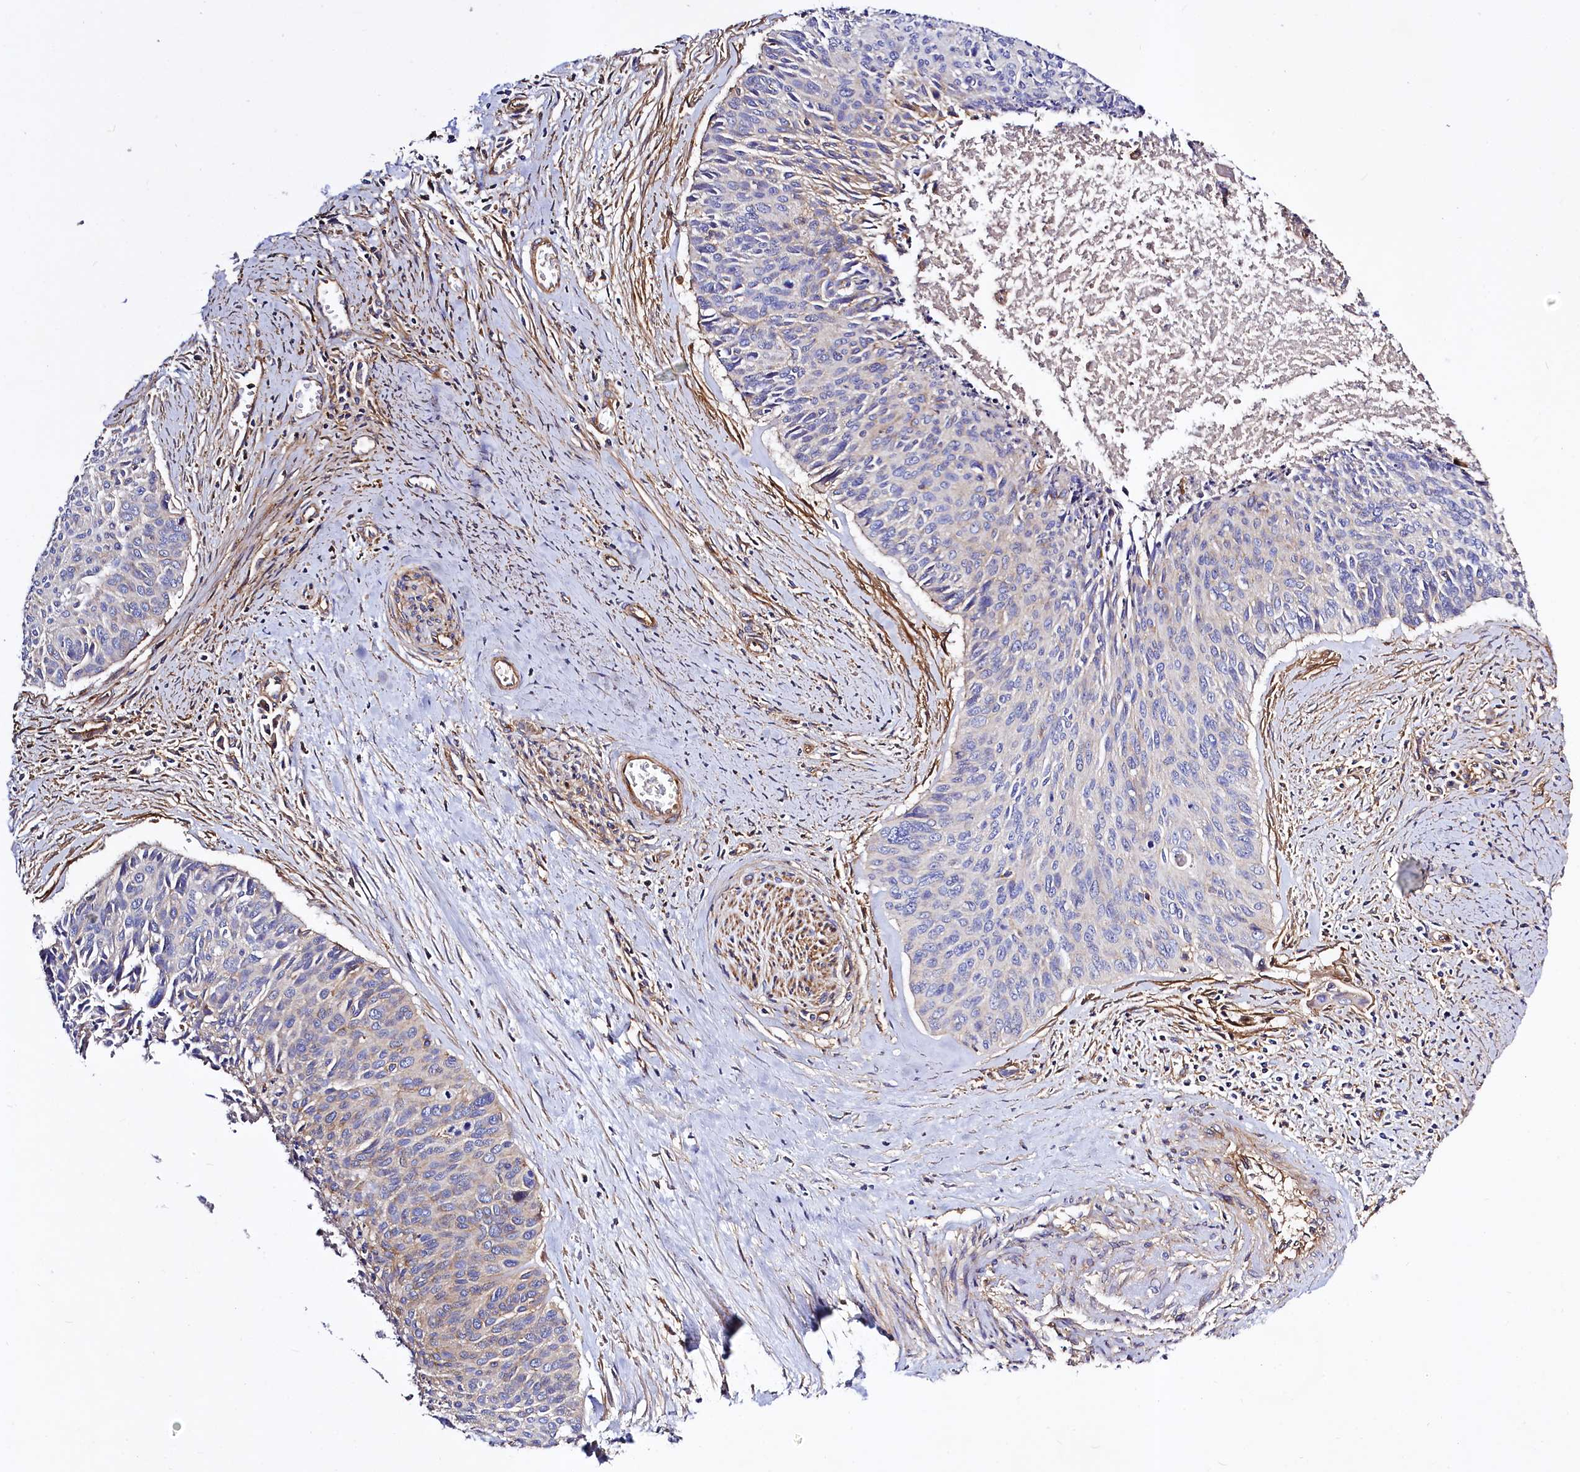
{"staining": {"intensity": "negative", "quantity": "none", "location": "none"}, "tissue": "cervical cancer", "cell_type": "Tumor cells", "image_type": "cancer", "snomed": [{"axis": "morphology", "description": "Squamous cell carcinoma, NOS"}, {"axis": "topography", "description": "Cervix"}], "caption": "This is an immunohistochemistry histopathology image of human squamous cell carcinoma (cervical). There is no positivity in tumor cells.", "gene": "ANO6", "patient": {"sex": "female", "age": 55}}